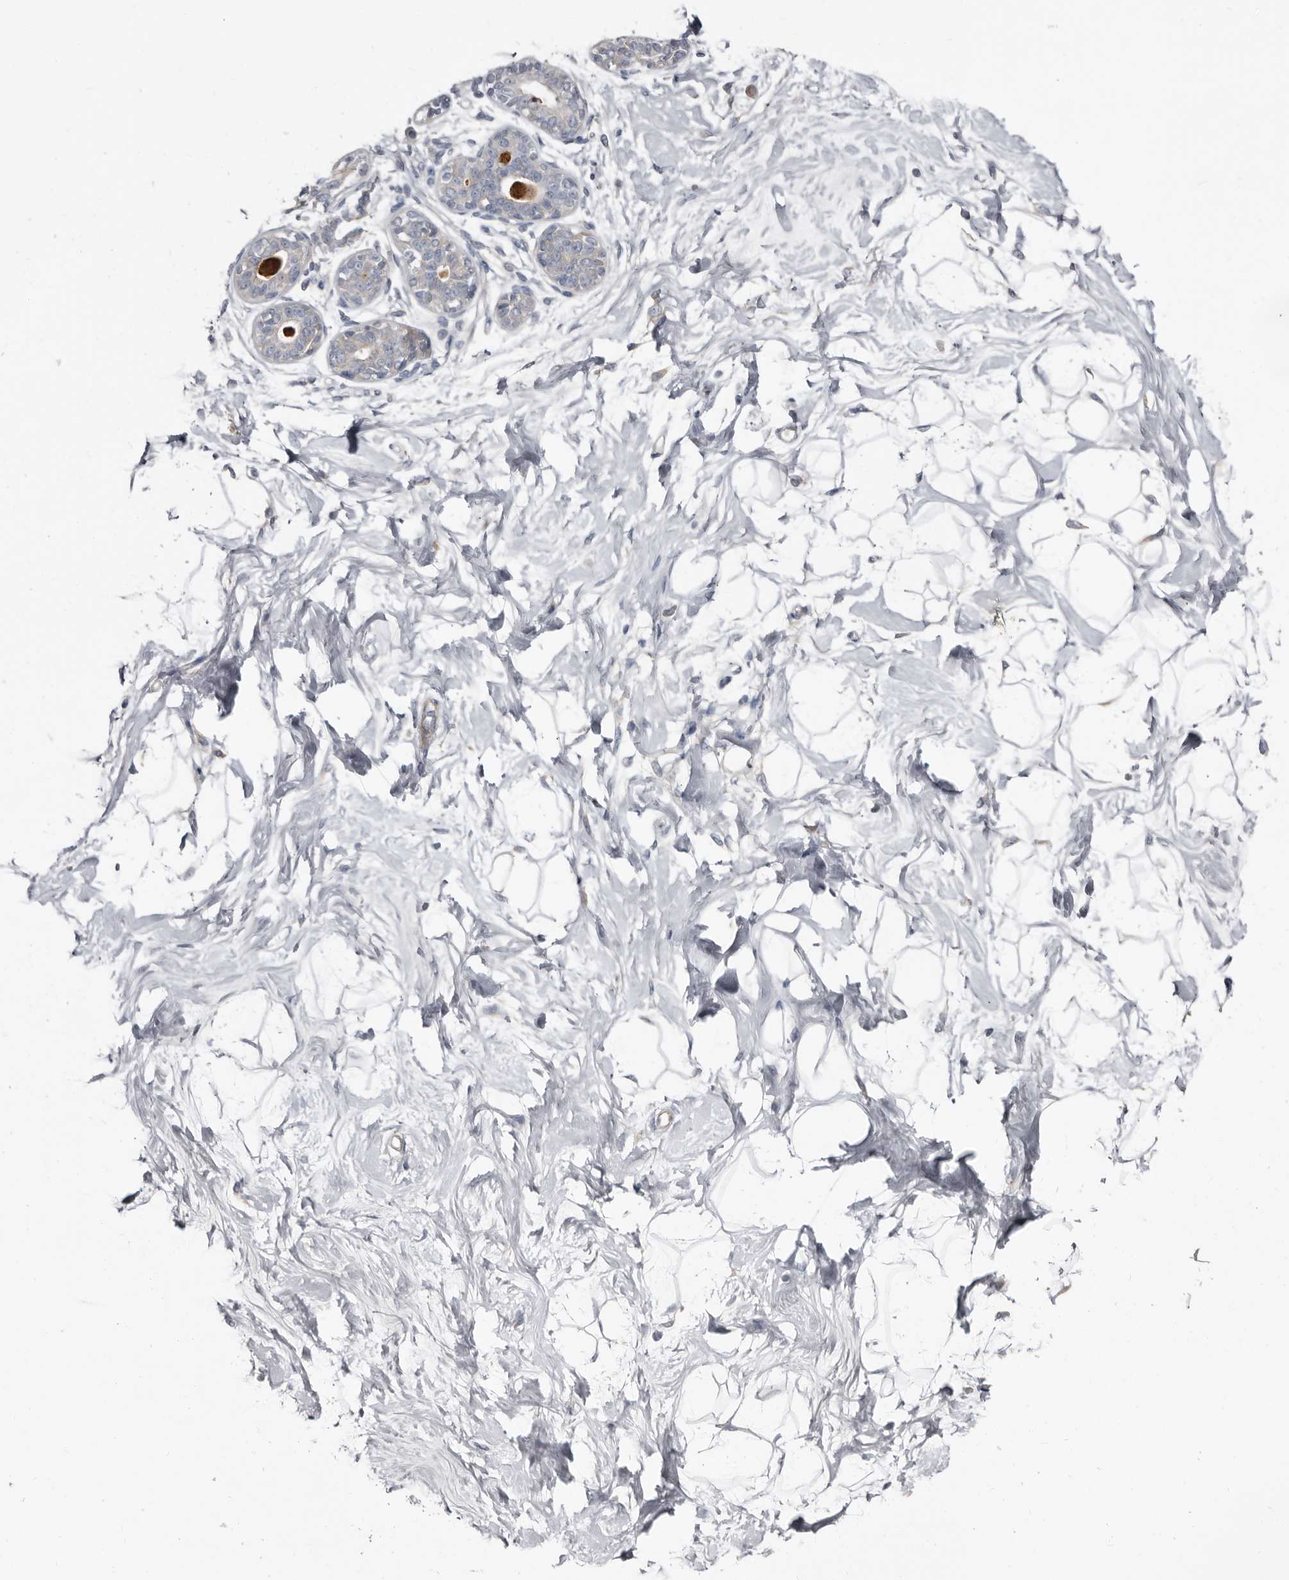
{"staining": {"intensity": "negative", "quantity": "none", "location": "none"}, "tissue": "breast", "cell_type": "Adipocytes", "image_type": "normal", "snomed": [{"axis": "morphology", "description": "Normal tissue, NOS"}, {"axis": "topography", "description": "Breast"}], "caption": "IHC of normal human breast reveals no staining in adipocytes.", "gene": "ZNF114", "patient": {"sex": "female", "age": 45}}